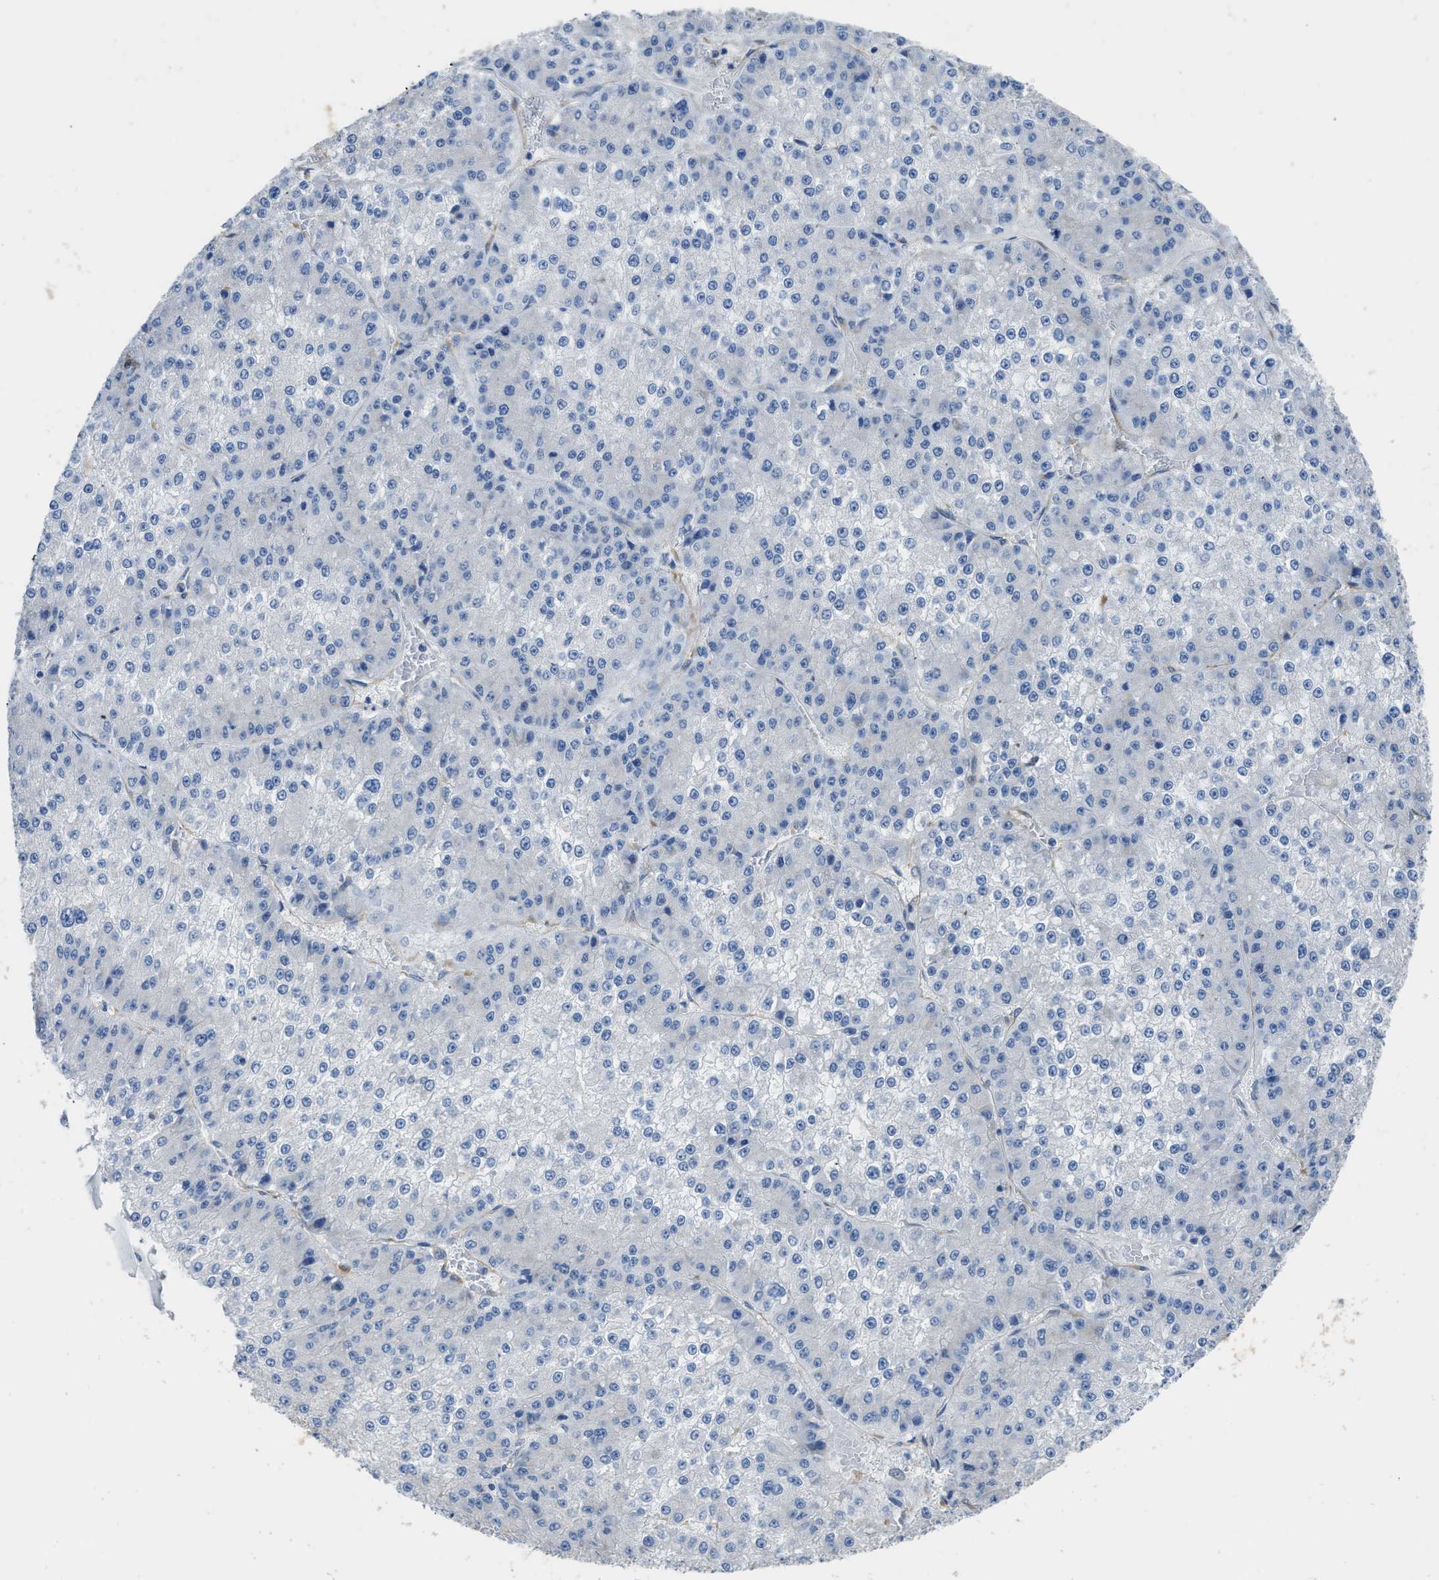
{"staining": {"intensity": "negative", "quantity": "none", "location": "none"}, "tissue": "liver cancer", "cell_type": "Tumor cells", "image_type": "cancer", "snomed": [{"axis": "morphology", "description": "Carcinoma, Hepatocellular, NOS"}, {"axis": "topography", "description": "Liver"}], "caption": "A high-resolution micrograph shows IHC staining of liver cancer, which displays no significant positivity in tumor cells. (DAB (3,3'-diaminobenzidine) immunohistochemistry (IHC) visualized using brightfield microscopy, high magnification).", "gene": "ZSWIM5", "patient": {"sex": "female", "age": 73}}